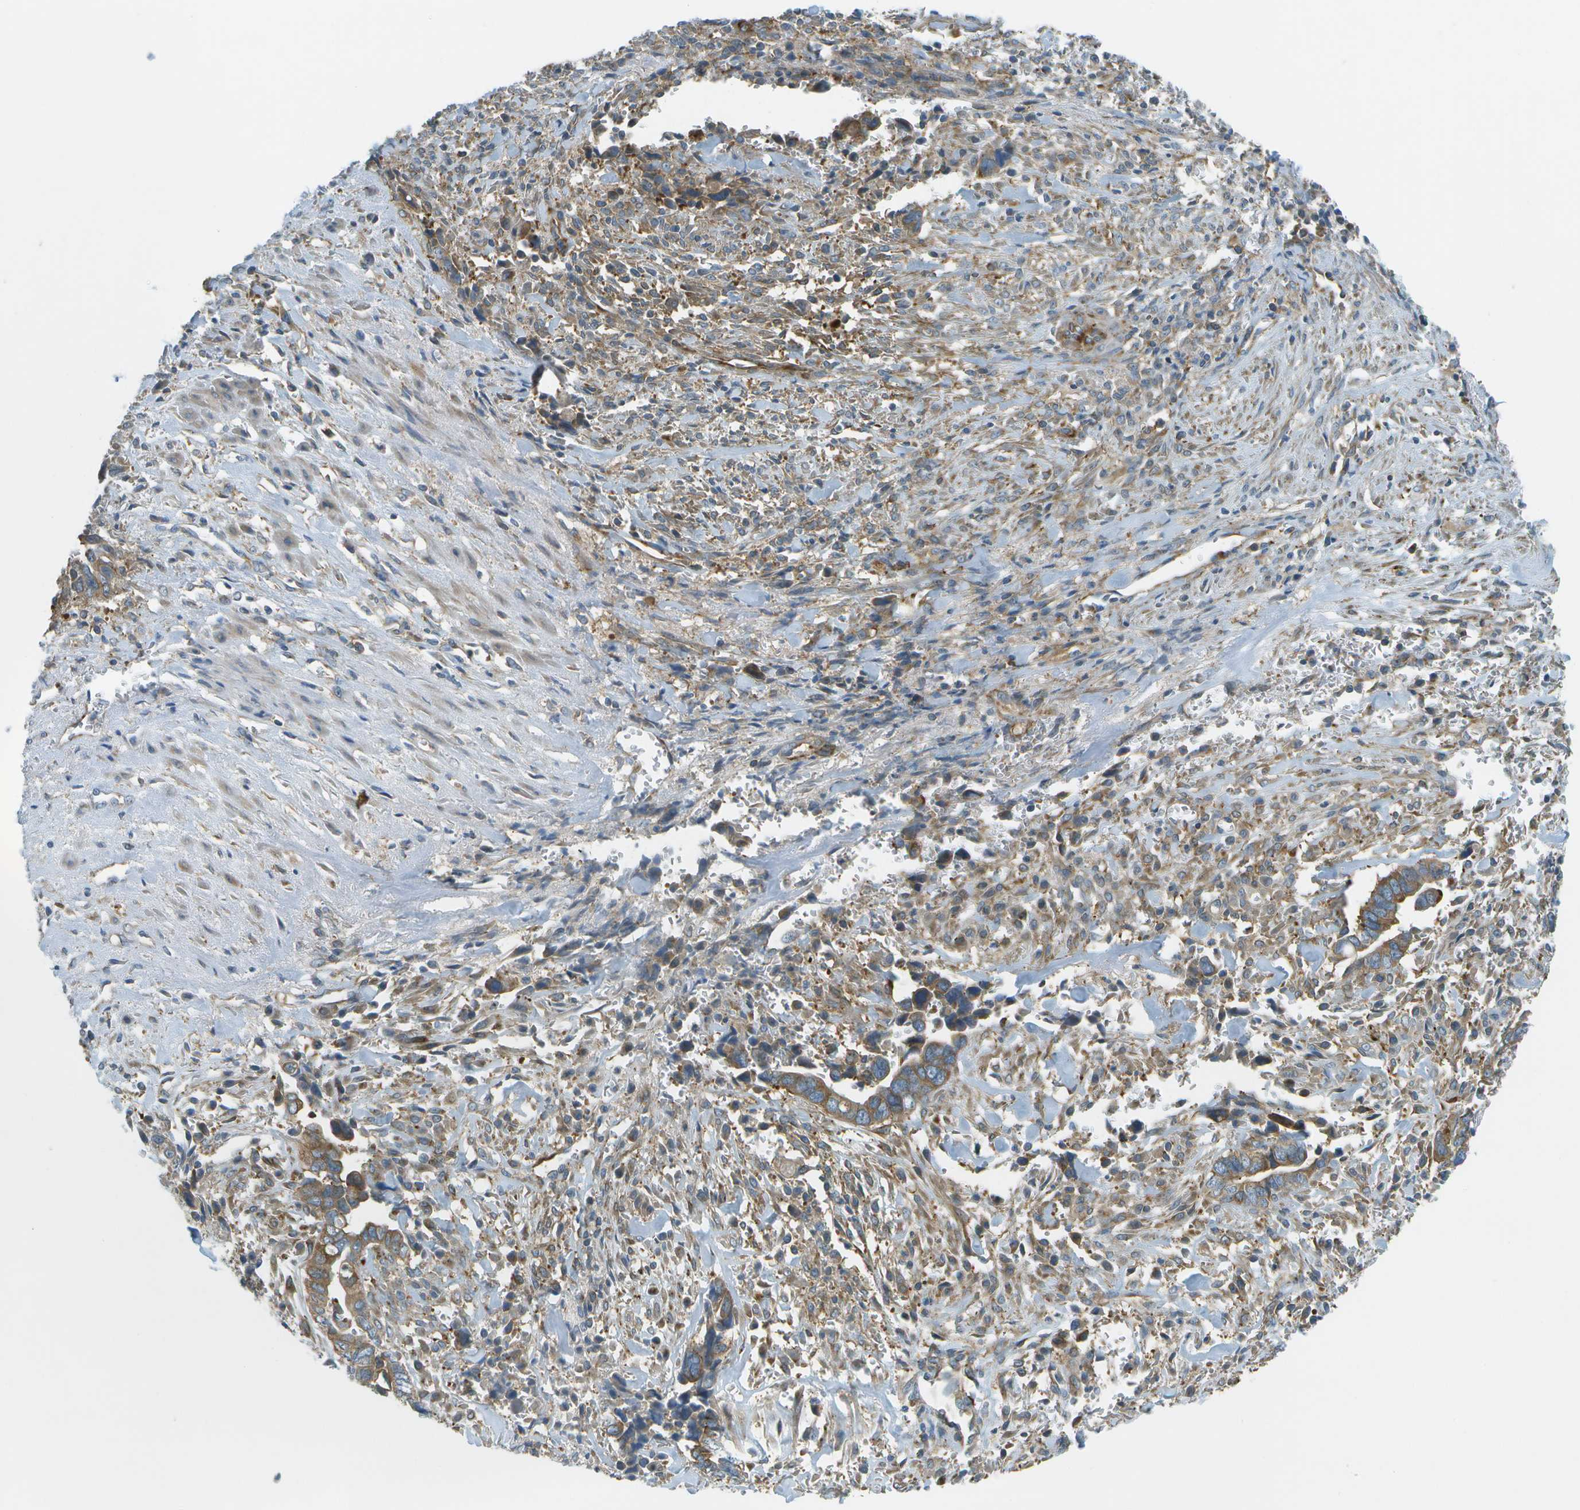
{"staining": {"intensity": "strong", "quantity": "25%-75%", "location": "cytoplasmic/membranous"}, "tissue": "liver cancer", "cell_type": "Tumor cells", "image_type": "cancer", "snomed": [{"axis": "morphology", "description": "Cholangiocarcinoma"}, {"axis": "topography", "description": "Liver"}], "caption": "Cholangiocarcinoma (liver) stained with a protein marker displays strong staining in tumor cells.", "gene": "WNK2", "patient": {"sex": "female", "age": 79}}